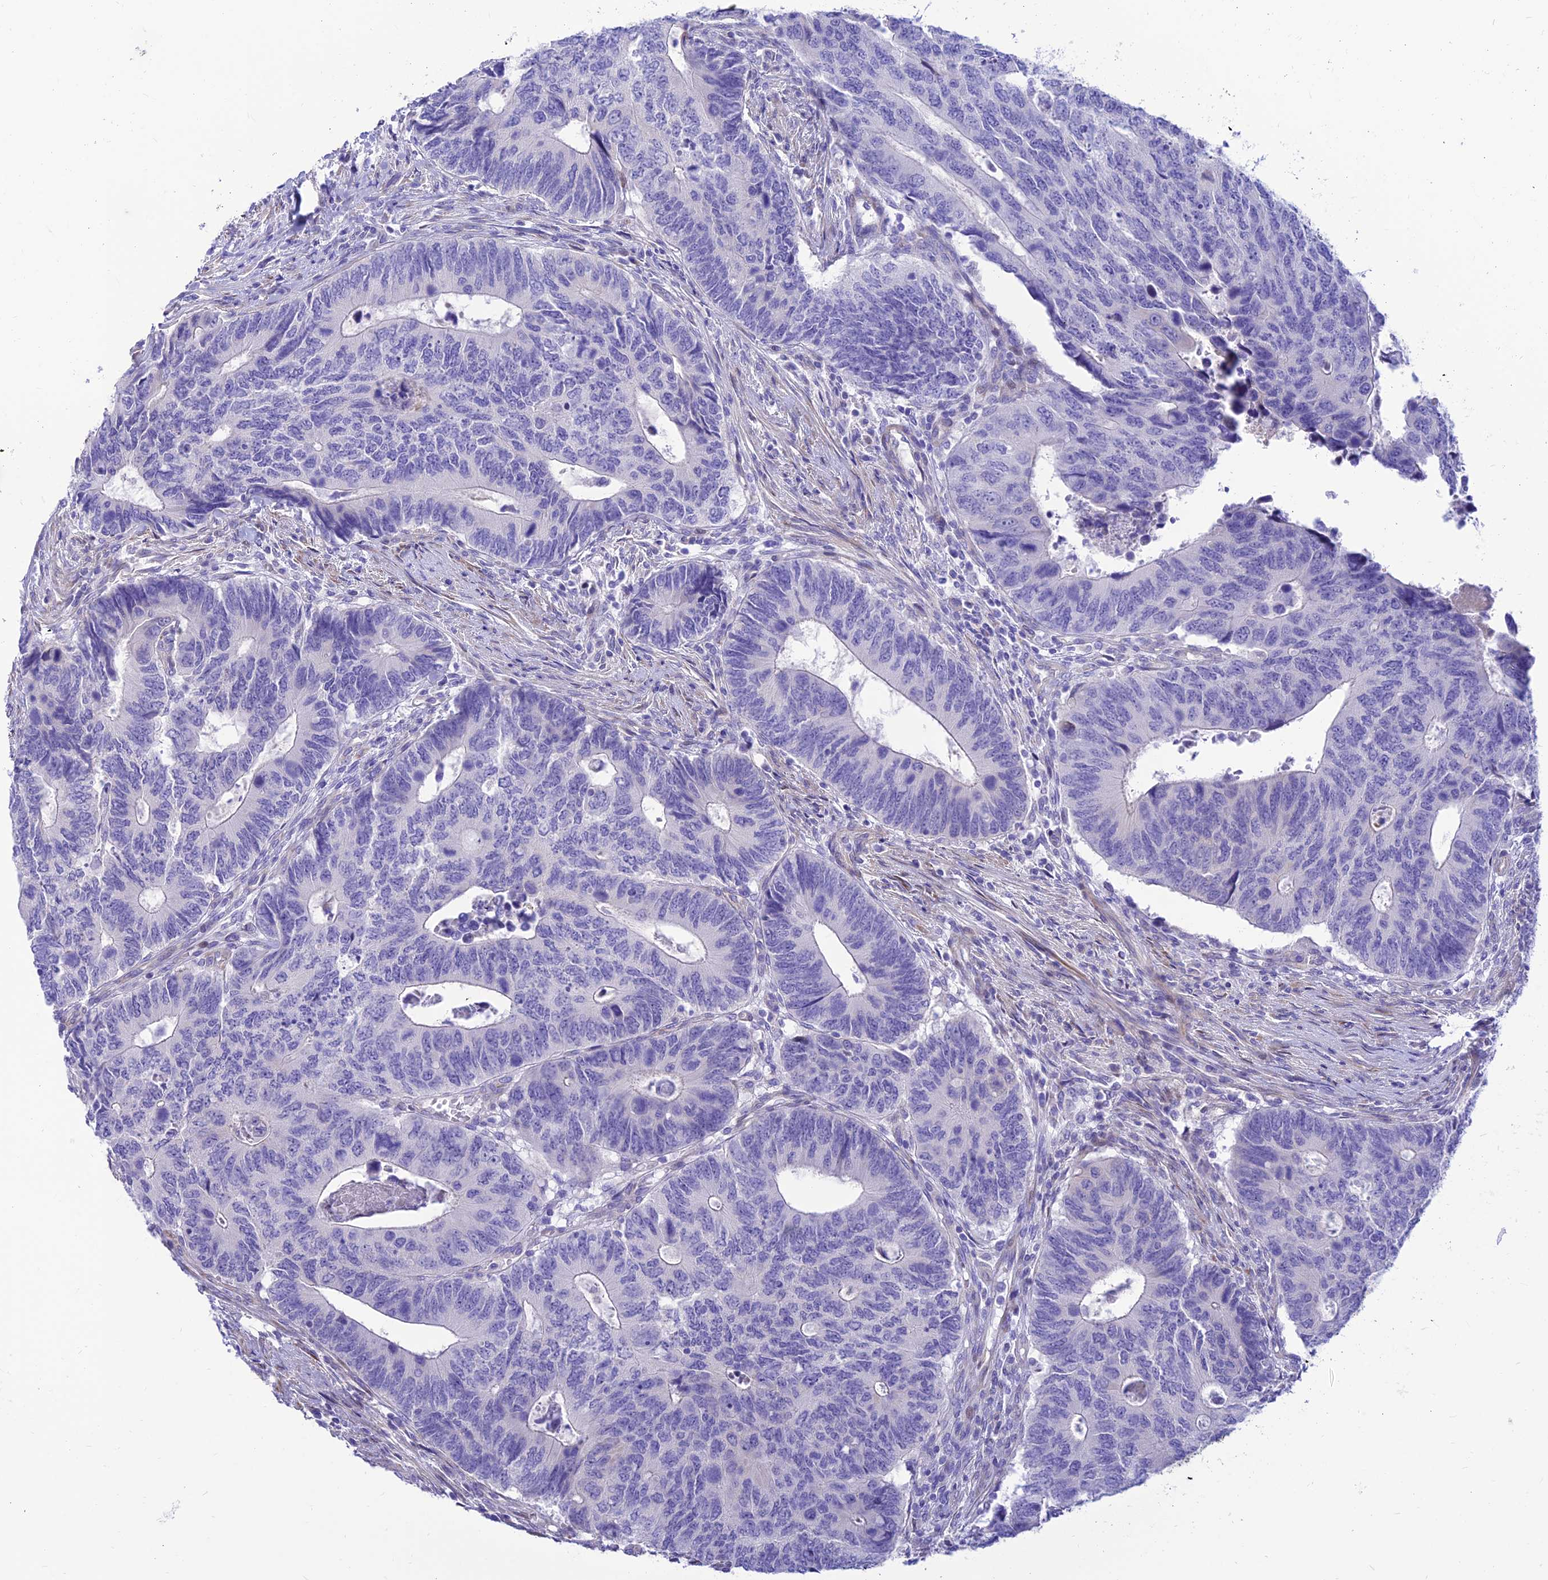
{"staining": {"intensity": "negative", "quantity": "none", "location": "none"}, "tissue": "colorectal cancer", "cell_type": "Tumor cells", "image_type": "cancer", "snomed": [{"axis": "morphology", "description": "Adenocarcinoma, NOS"}, {"axis": "topography", "description": "Colon"}], "caption": "Colorectal cancer was stained to show a protein in brown. There is no significant positivity in tumor cells. (DAB (3,3'-diaminobenzidine) immunohistochemistry (IHC), high magnification).", "gene": "FAM186B", "patient": {"sex": "male", "age": 87}}